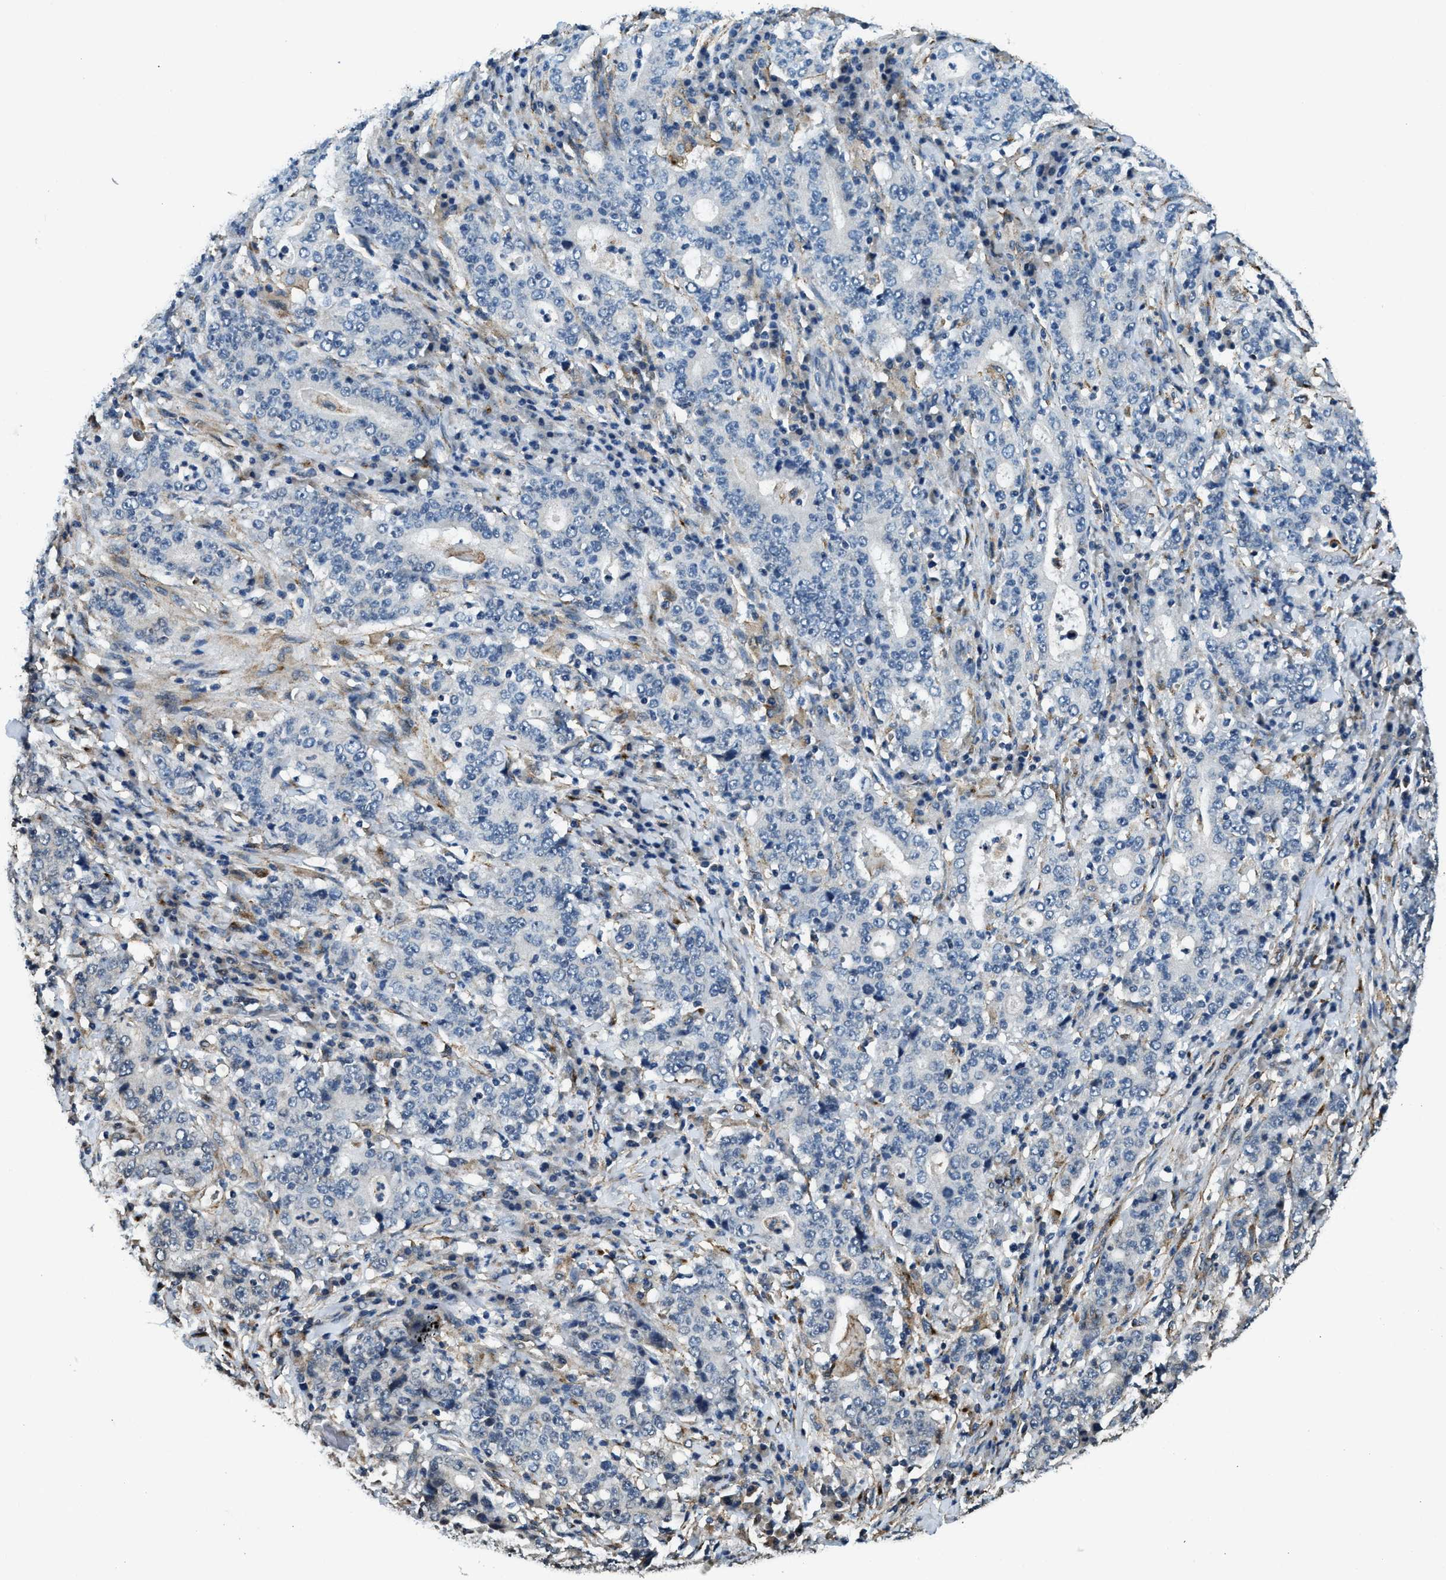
{"staining": {"intensity": "negative", "quantity": "none", "location": "none"}, "tissue": "stomach cancer", "cell_type": "Tumor cells", "image_type": "cancer", "snomed": [{"axis": "morphology", "description": "Normal tissue, NOS"}, {"axis": "morphology", "description": "Adenocarcinoma, NOS"}, {"axis": "topography", "description": "Stomach, upper"}, {"axis": "topography", "description": "Stomach"}], "caption": "The image reveals no significant staining in tumor cells of adenocarcinoma (stomach). (IHC, brightfield microscopy, high magnification).", "gene": "LRP1", "patient": {"sex": "male", "age": 59}}